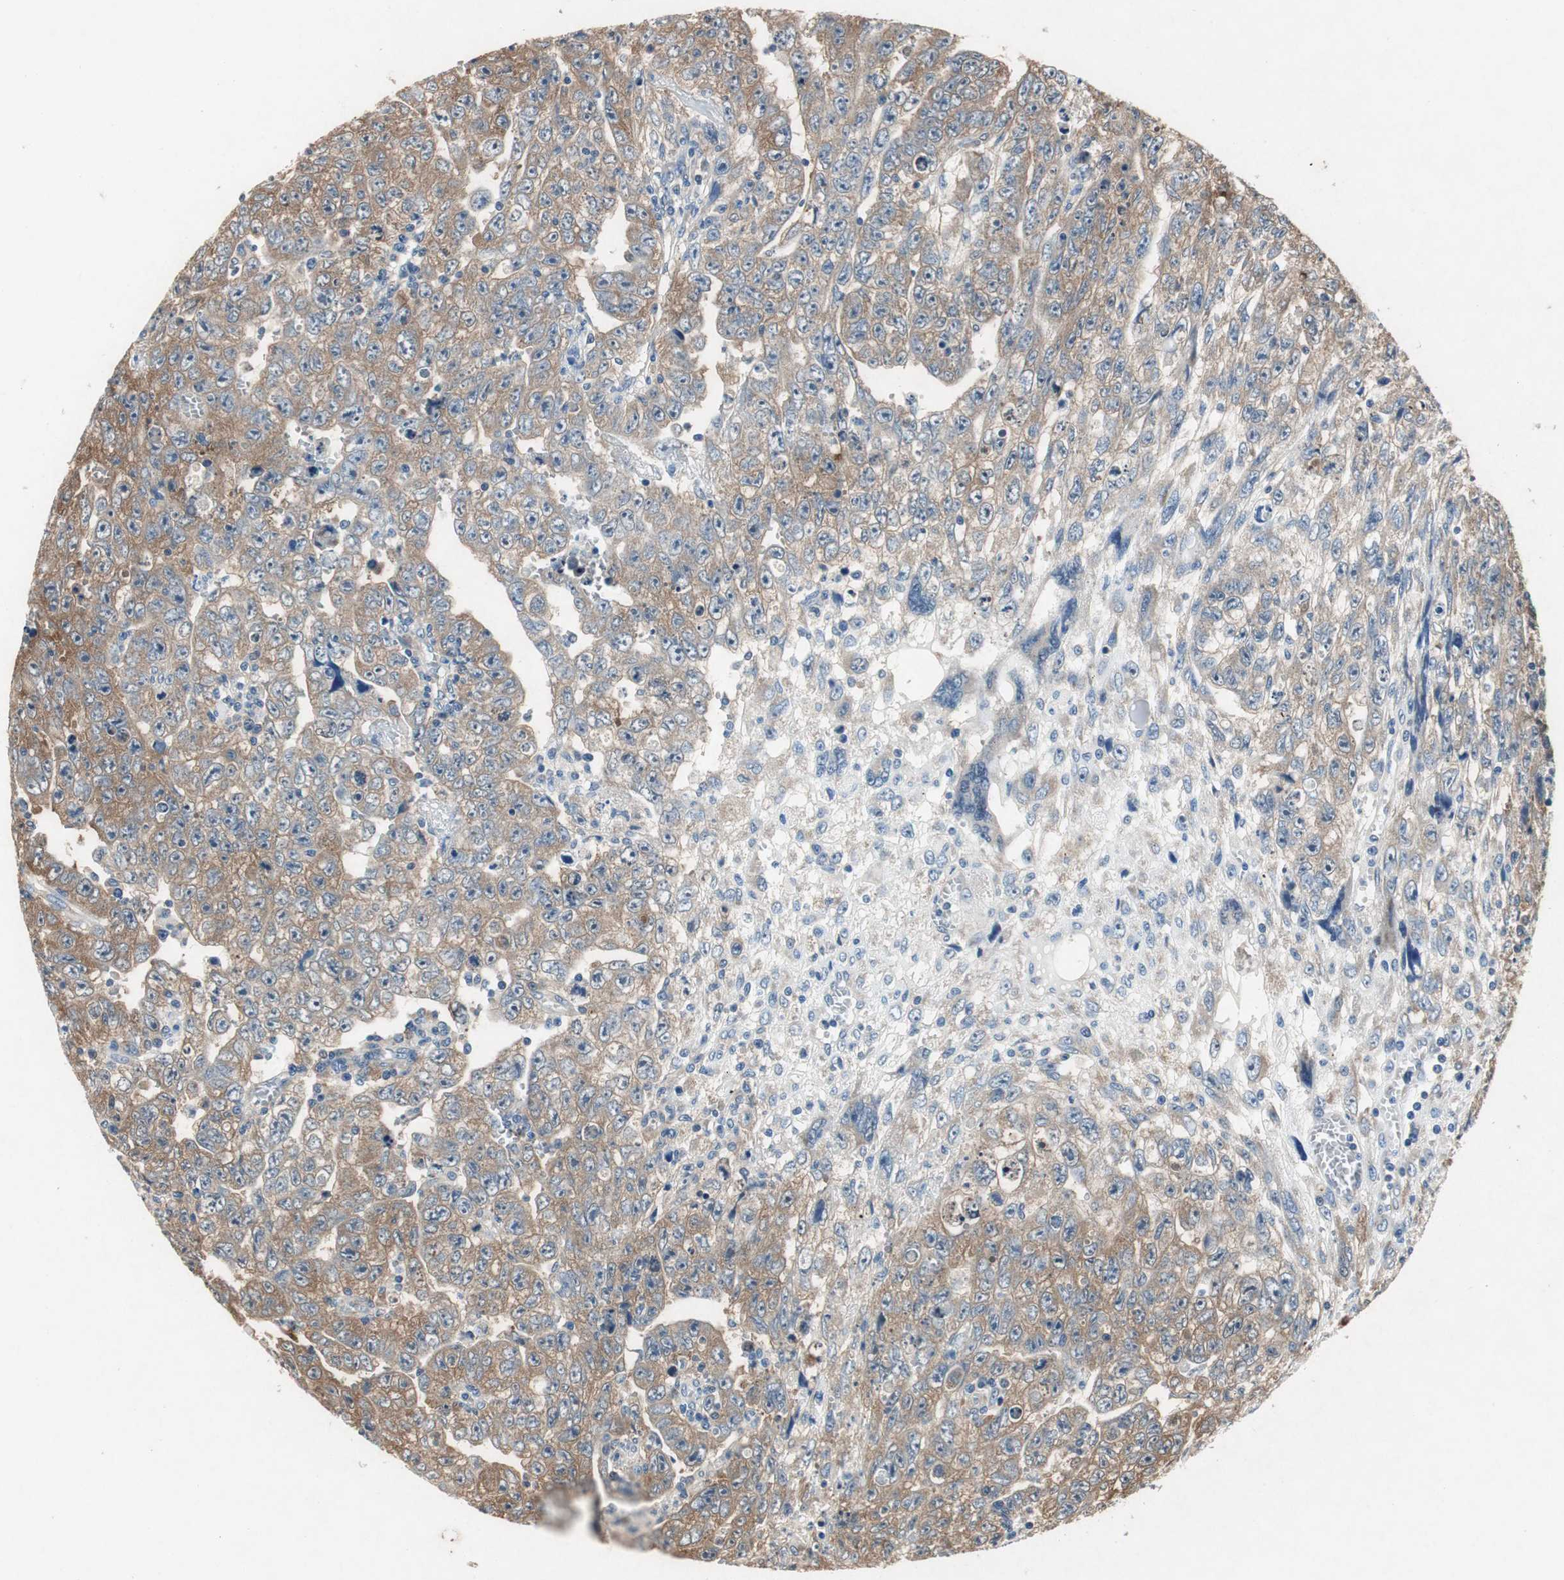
{"staining": {"intensity": "moderate", "quantity": ">75%", "location": "cytoplasmic/membranous"}, "tissue": "testis cancer", "cell_type": "Tumor cells", "image_type": "cancer", "snomed": [{"axis": "morphology", "description": "Carcinoma, Embryonal, NOS"}, {"axis": "topography", "description": "Testis"}], "caption": "There is medium levels of moderate cytoplasmic/membranous staining in tumor cells of testis cancer (embryonal carcinoma), as demonstrated by immunohistochemical staining (brown color).", "gene": "RPL35", "patient": {"sex": "male", "age": 28}}